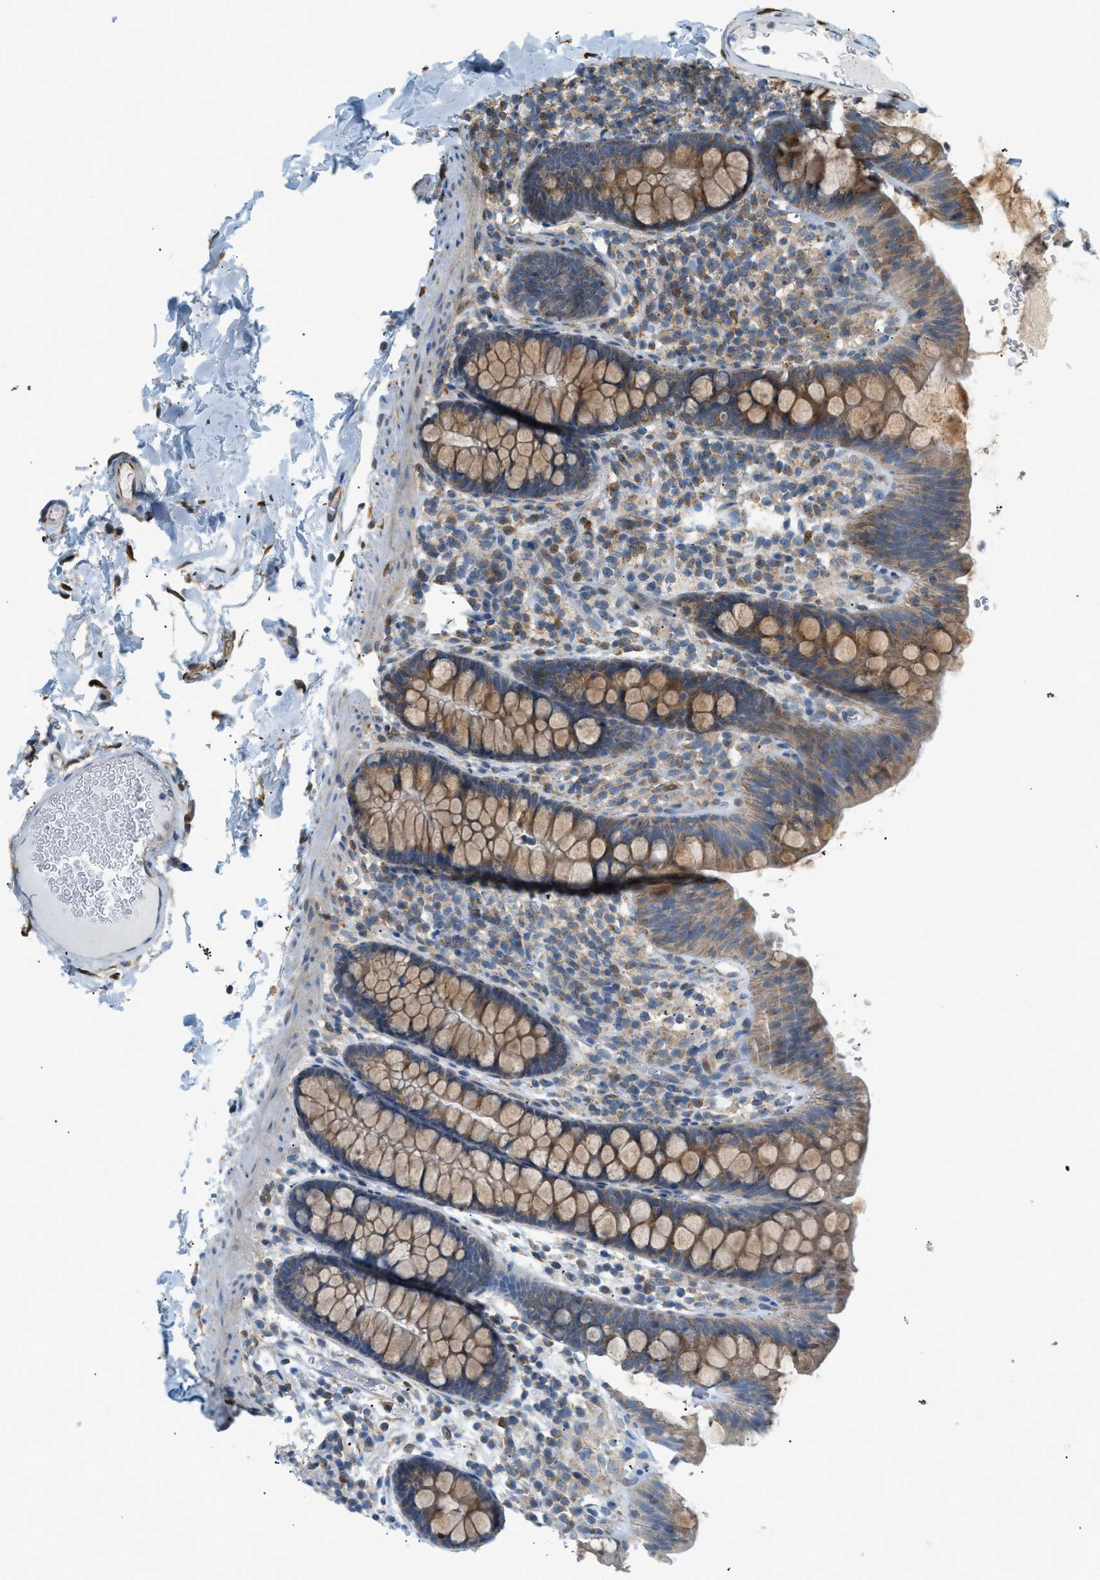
{"staining": {"intensity": "moderate", "quantity": "25%-75%", "location": "cytoplasmic/membranous"}, "tissue": "colon", "cell_type": "Endothelial cells", "image_type": "normal", "snomed": [{"axis": "morphology", "description": "Normal tissue, NOS"}, {"axis": "topography", "description": "Colon"}], "caption": "Immunohistochemical staining of unremarkable human colon demonstrates medium levels of moderate cytoplasmic/membranous expression in about 25%-75% of endothelial cells.", "gene": "PIGG", "patient": {"sex": "female", "age": 80}}